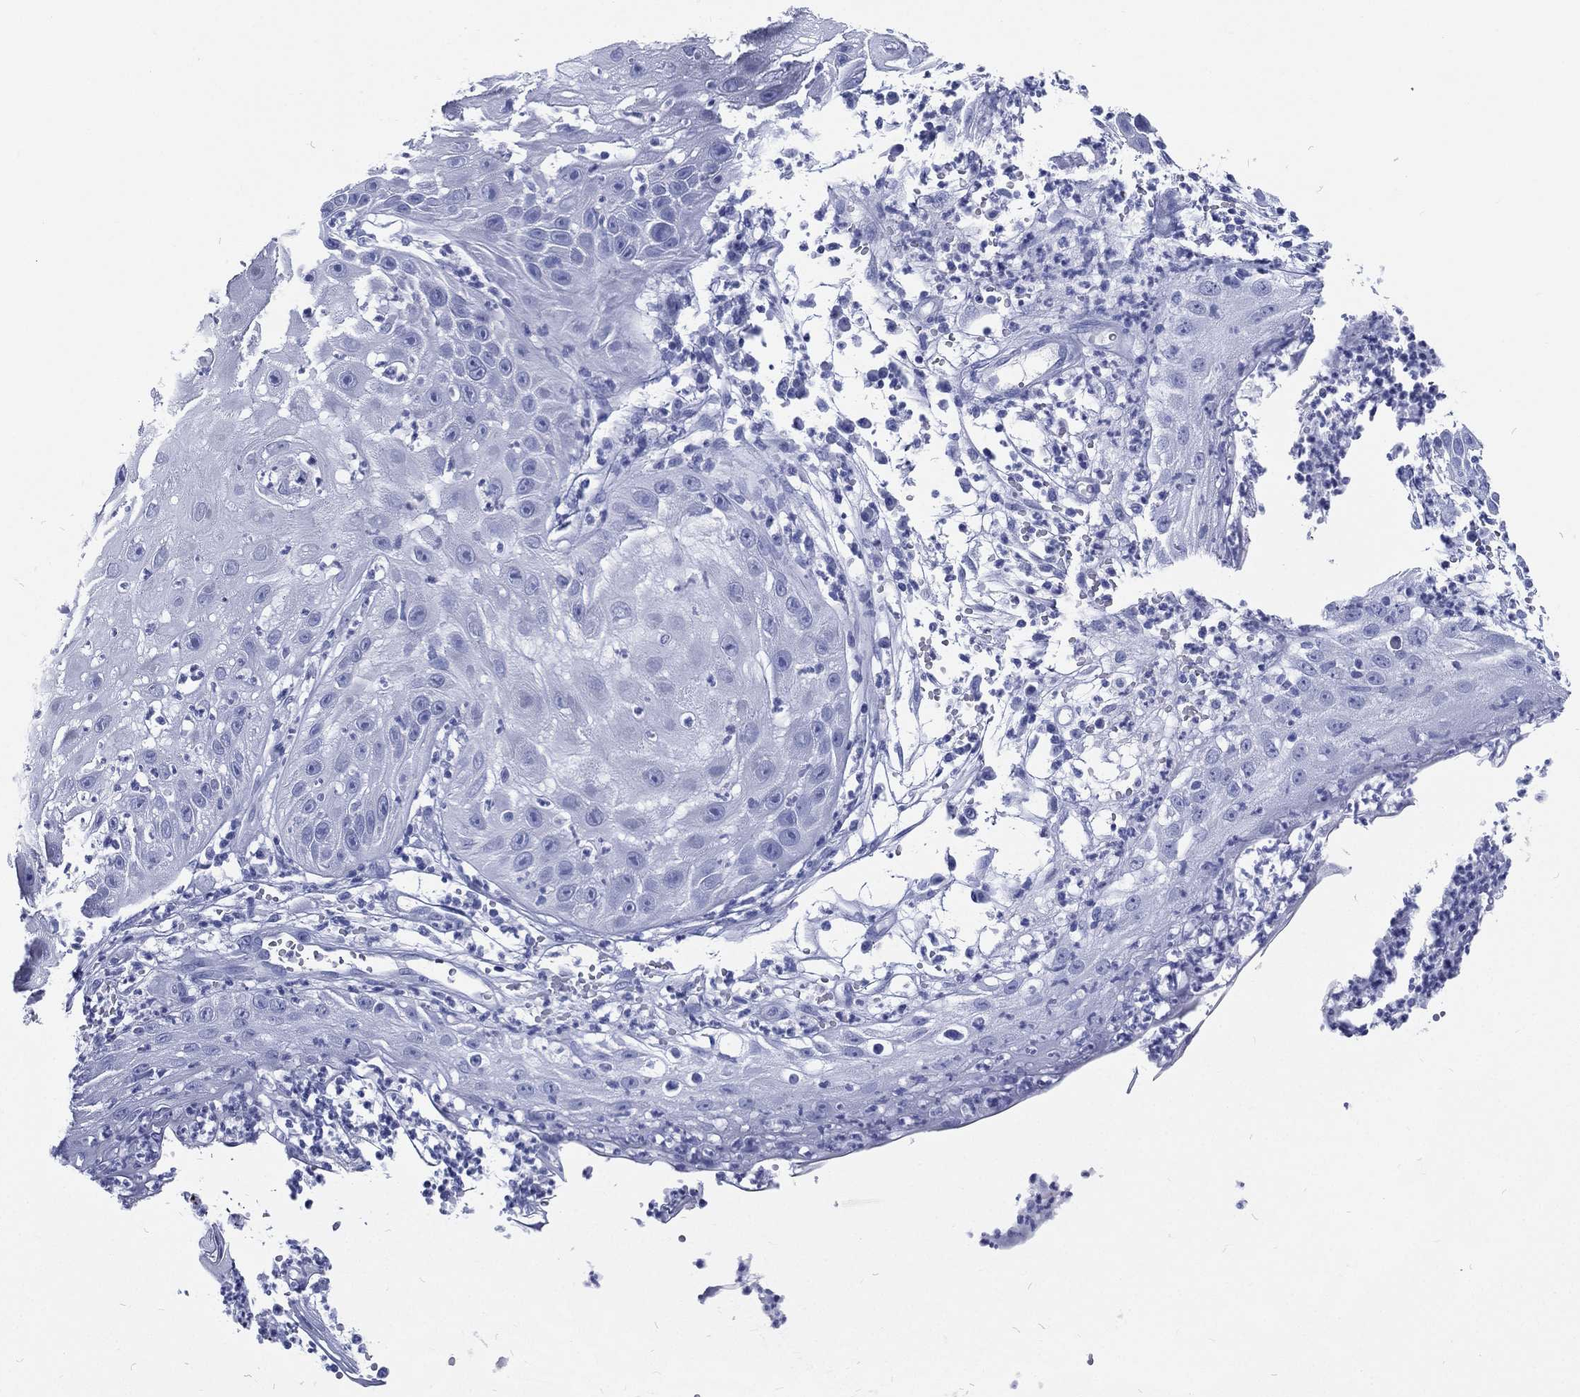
{"staining": {"intensity": "negative", "quantity": "none", "location": "none"}, "tissue": "skin cancer", "cell_type": "Tumor cells", "image_type": "cancer", "snomed": [{"axis": "morphology", "description": "Normal tissue, NOS"}, {"axis": "morphology", "description": "Squamous cell carcinoma, NOS"}, {"axis": "topography", "description": "Skin"}], "caption": "Immunohistochemical staining of human skin cancer displays no significant staining in tumor cells.", "gene": "RSPH4A", "patient": {"sex": "male", "age": 79}}